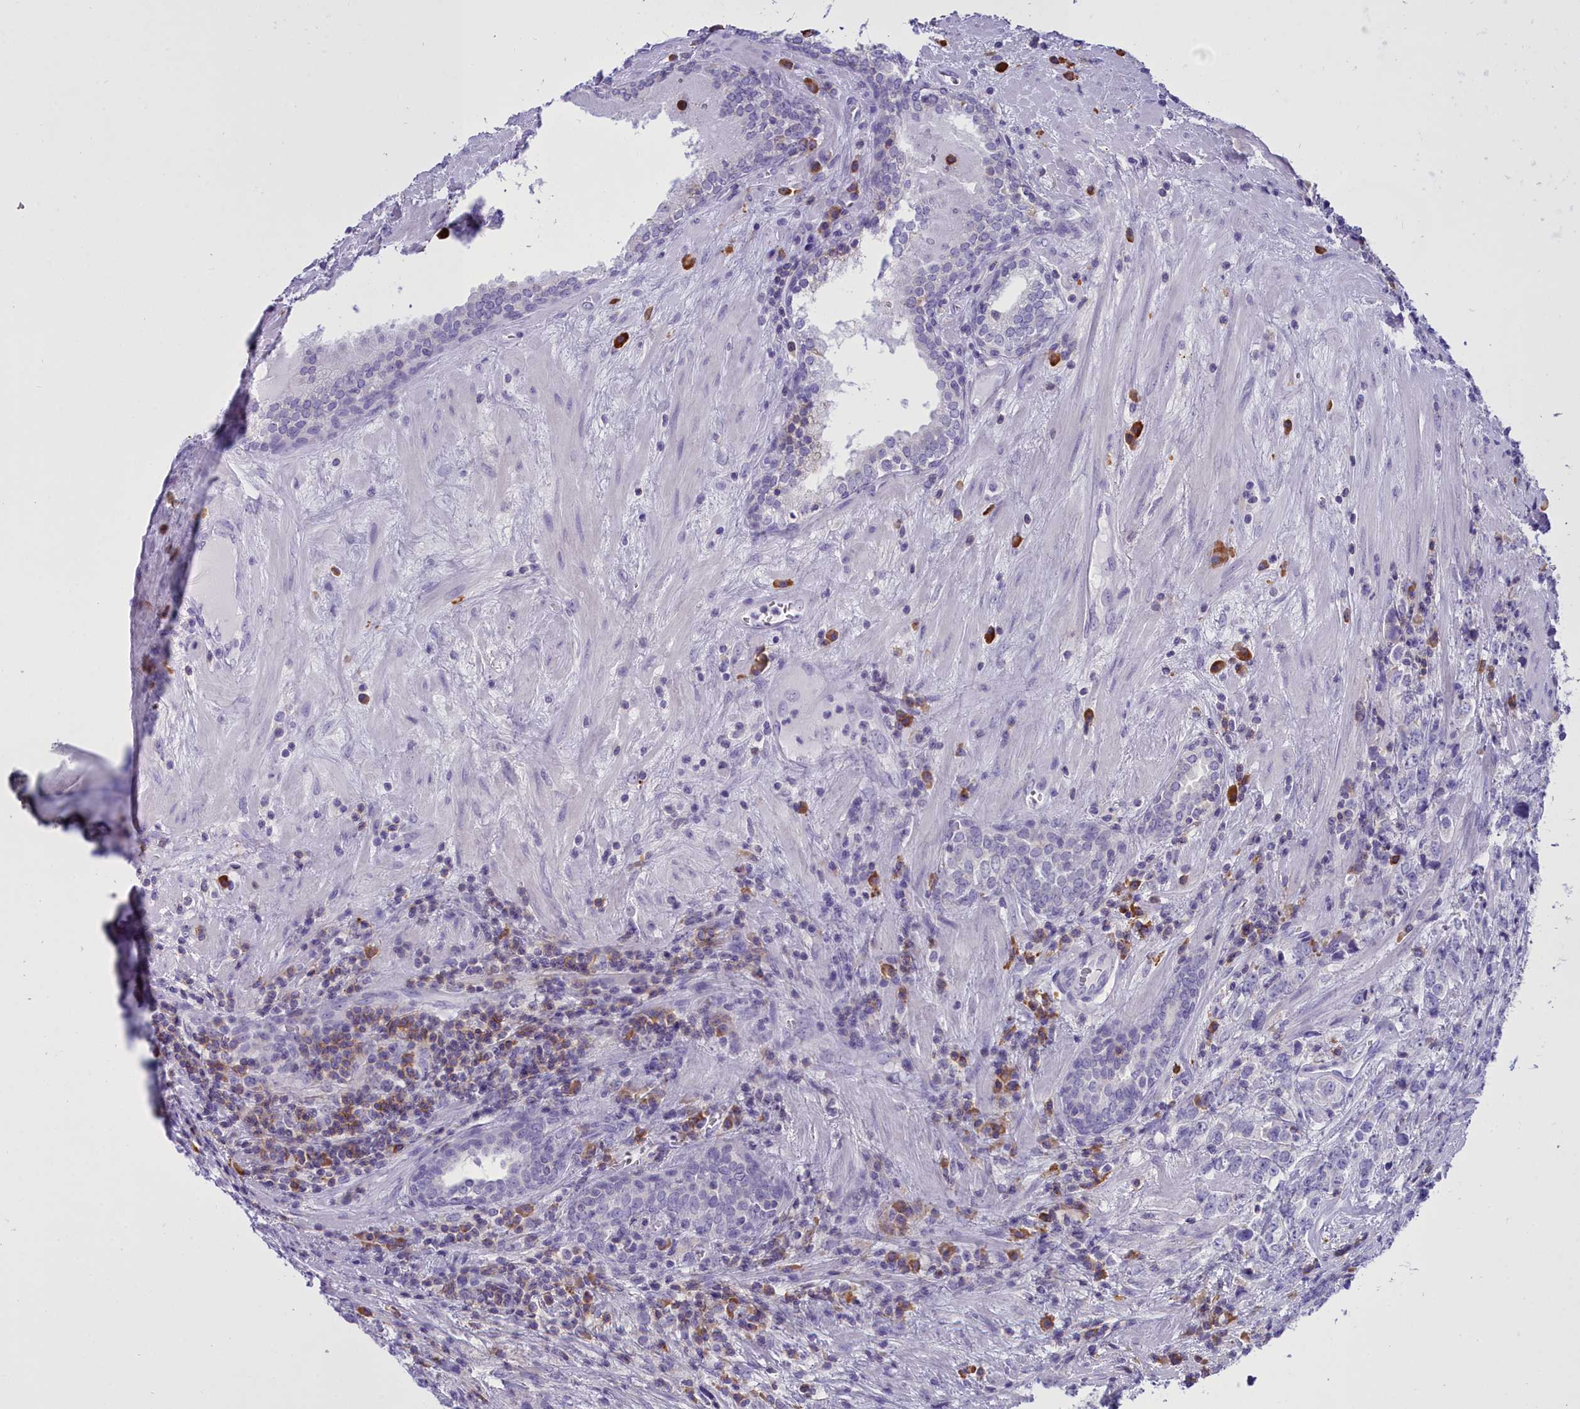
{"staining": {"intensity": "negative", "quantity": "none", "location": "none"}, "tissue": "prostate cancer", "cell_type": "Tumor cells", "image_type": "cancer", "snomed": [{"axis": "morphology", "description": "Adenocarcinoma, High grade"}, {"axis": "topography", "description": "Prostate"}], "caption": "The IHC image has no significant positivity in tumor cells of prostate cancer (high-grade adenocarcinoma) tissue.", "gene": "CD5", "patient": {"sex": "male", "age": 71}}